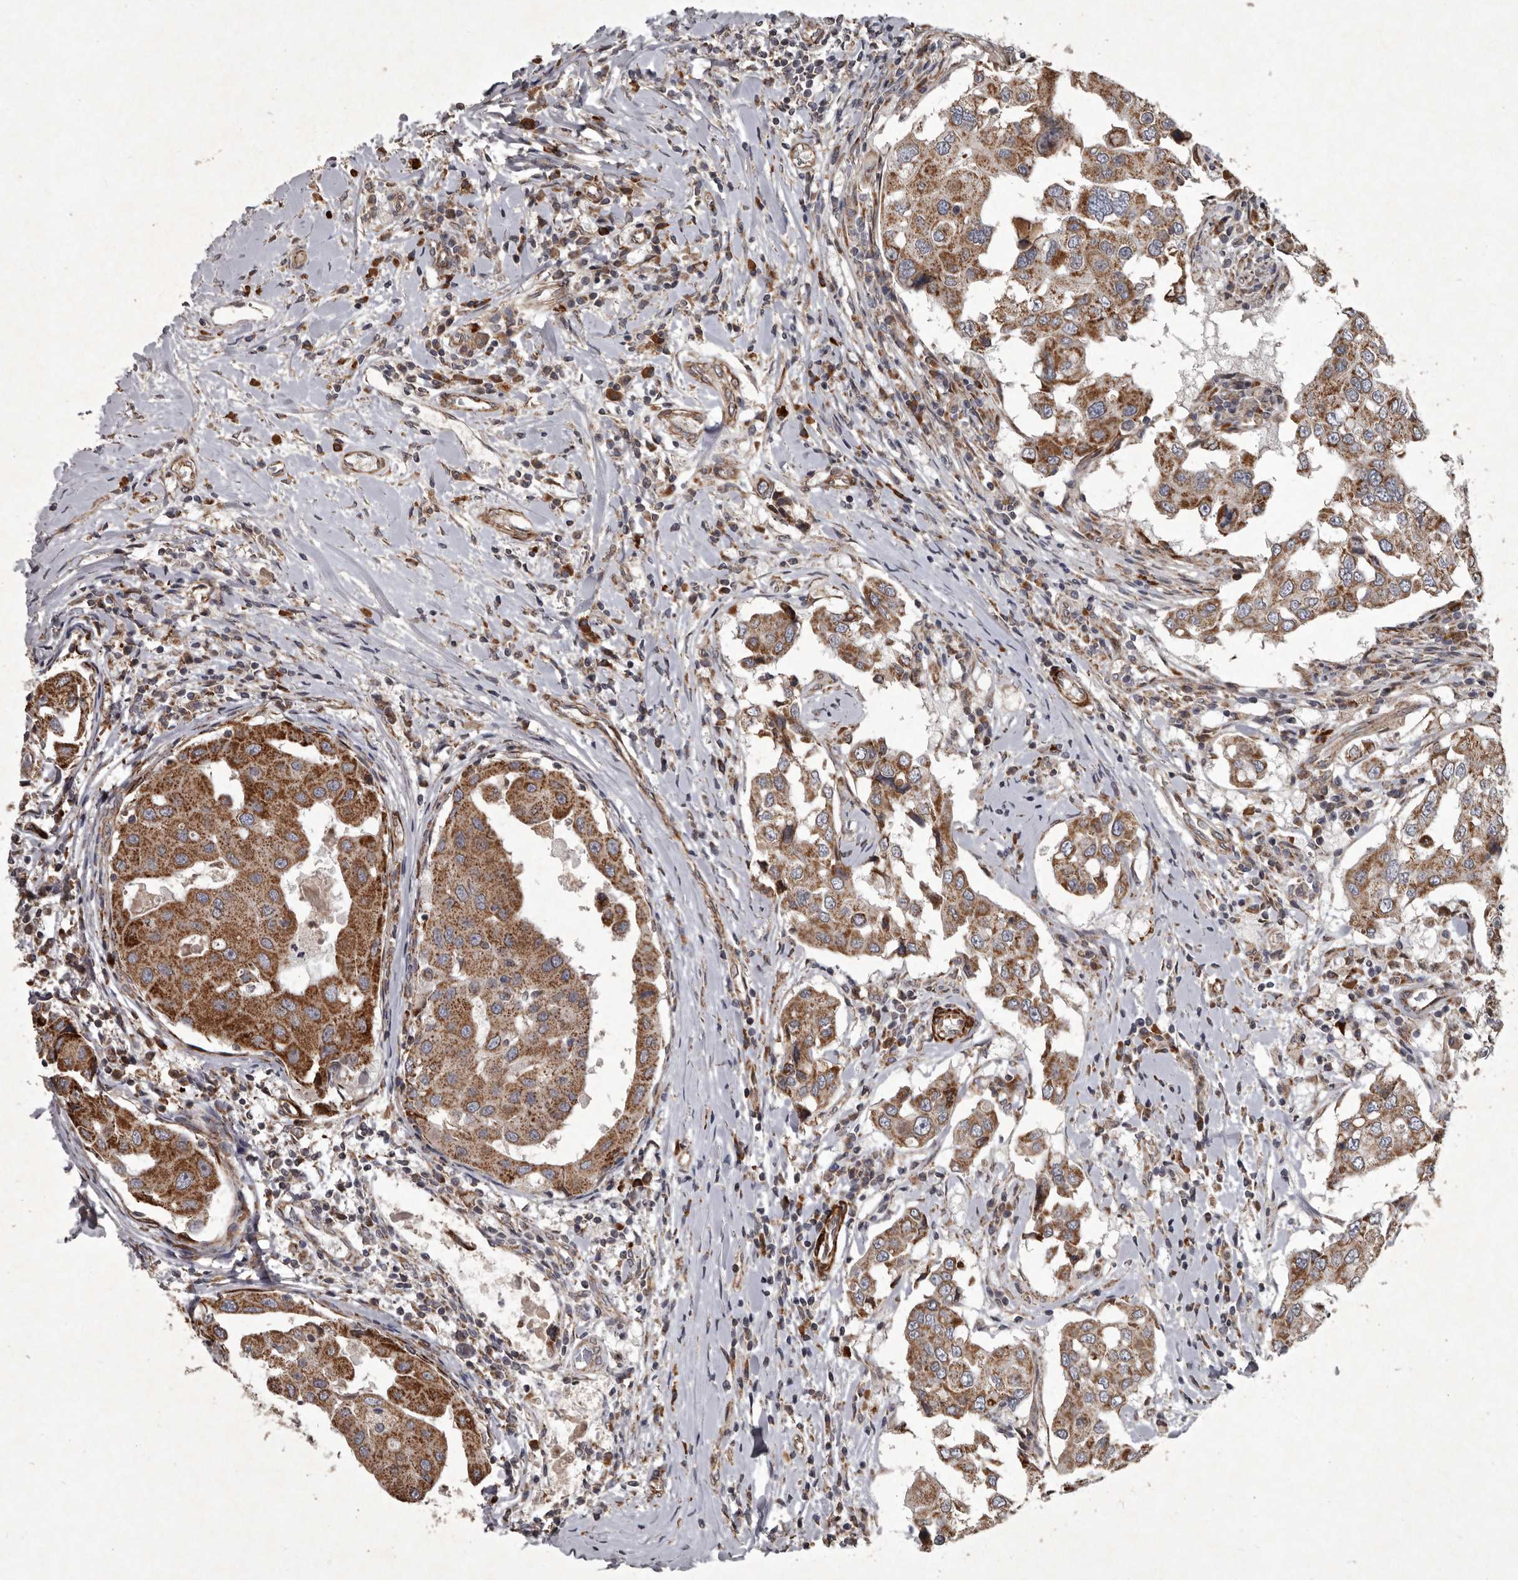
{"staining": {"intensity": "moderate", "quantity": ">75%", "location": "cytoplasmic/membranous"}, "tissue": "breast cancer", "cell_type": "Tumor cells", "image_type": "cancer", "snomed": [{"axis": "morphology", "description": "Duct carcinoma"}, {"axis": "topography", "description": "Breast"}], "caption": "IHC photomicrograph of breast cancer stained for a protein (brown), which displays medium levels of moderate cytoplasmic/membranous expression in approximately >75% of tumor cells.", "gene": "MRPS15", "patient": {"sex": "female", "age": 27}}